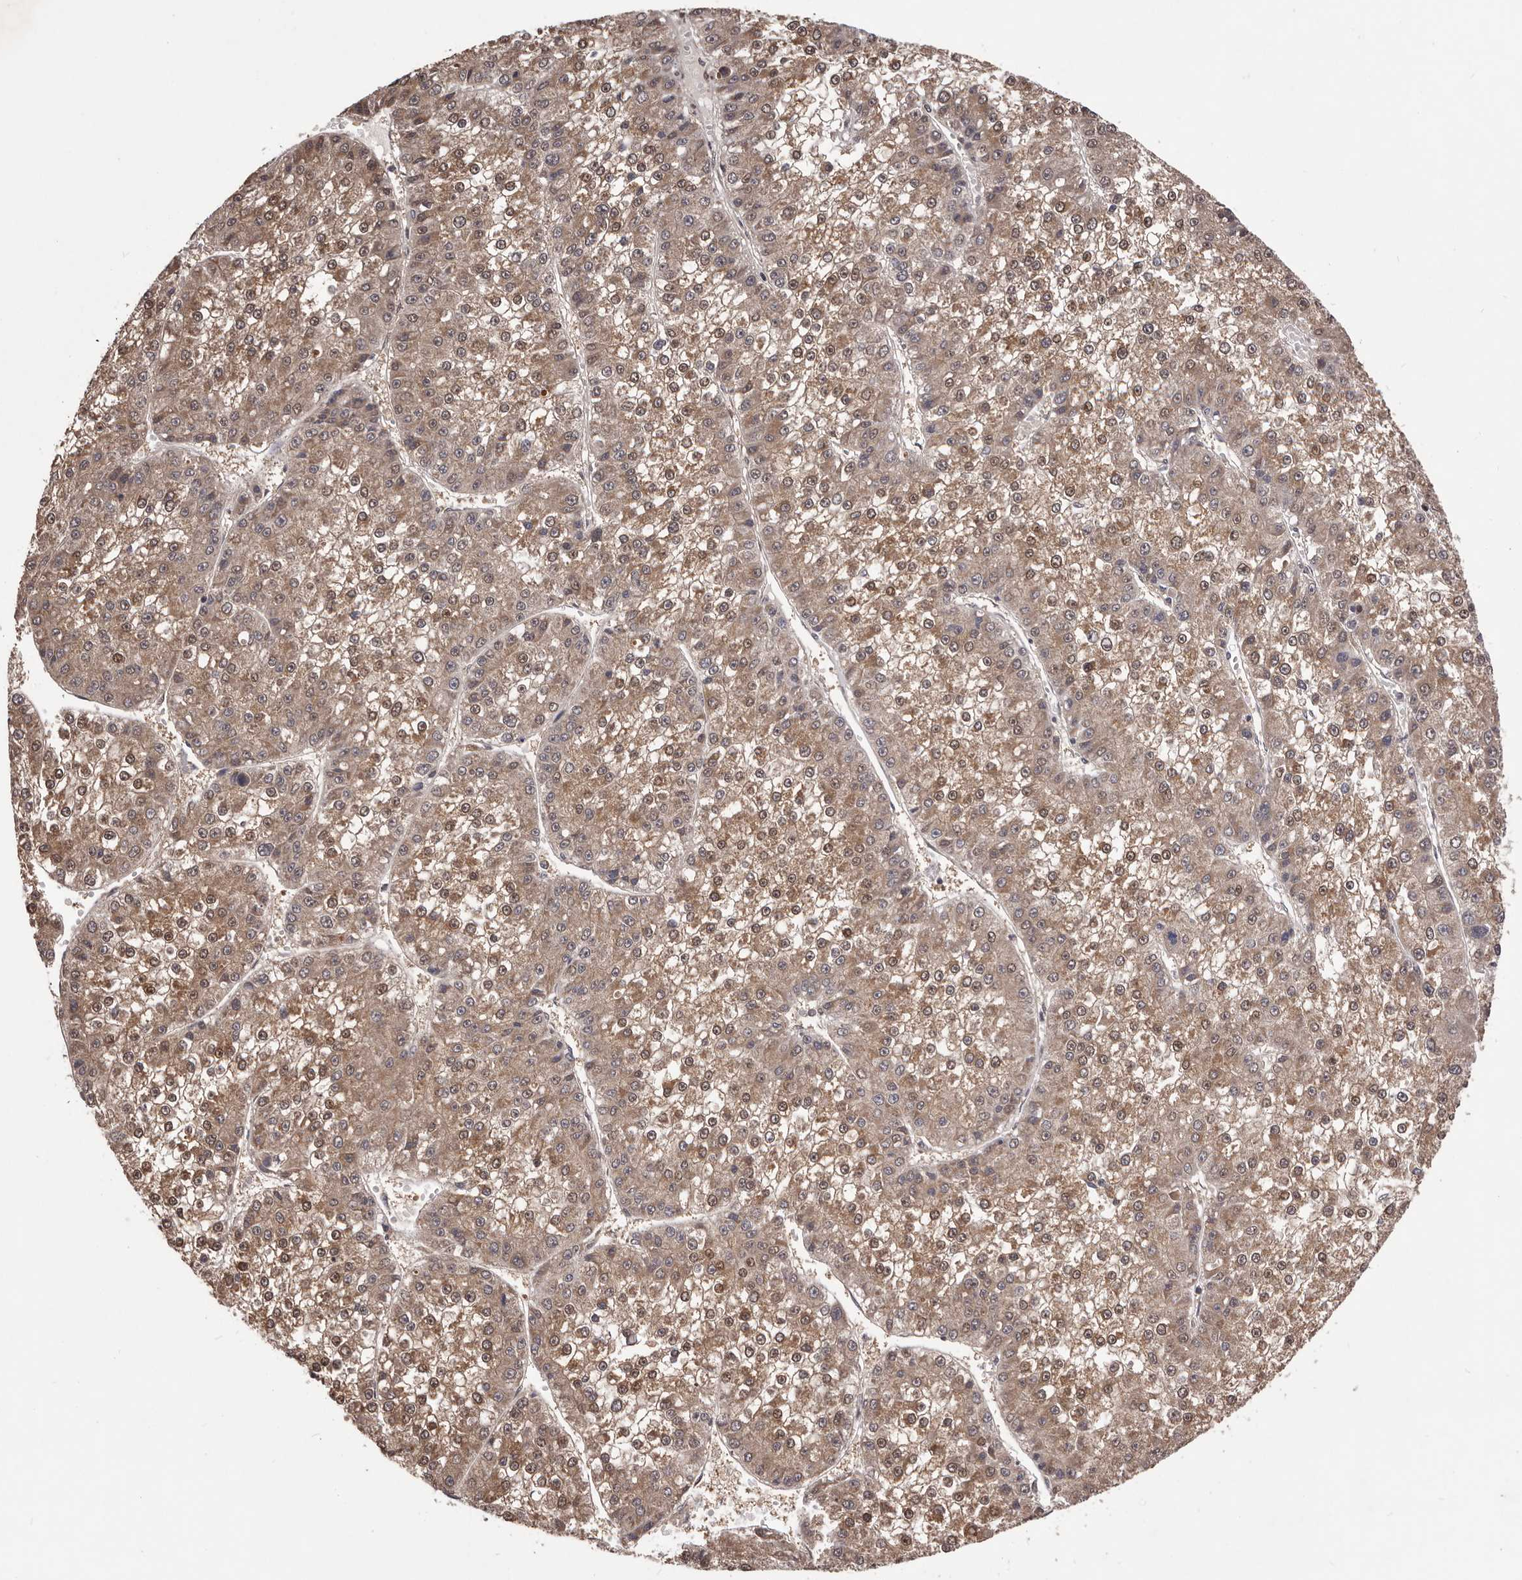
{"staining": {"intensity": "moderate", "quantity": ">75%", "location": "cytoplasmic/membranous,nuclear"}, "tissue": "liver cancer", "cell_type": "Tumor cells", "image_type": "cancer", "snomed": [{"axis": "morphology", "description": "Carcinoma, Hepatocellular, NOS"}, {"axis": "topography", "description": "Liver"}], "caption": "Human liver hepatocellular carcinoma stained for a protein (brown) displays moderate cytoplasmic/membranous and nuclear positive expression in approximately >75% of tumor cells.", "gene": "CELF3", "patient": {"sex": "female", "age": 73}}